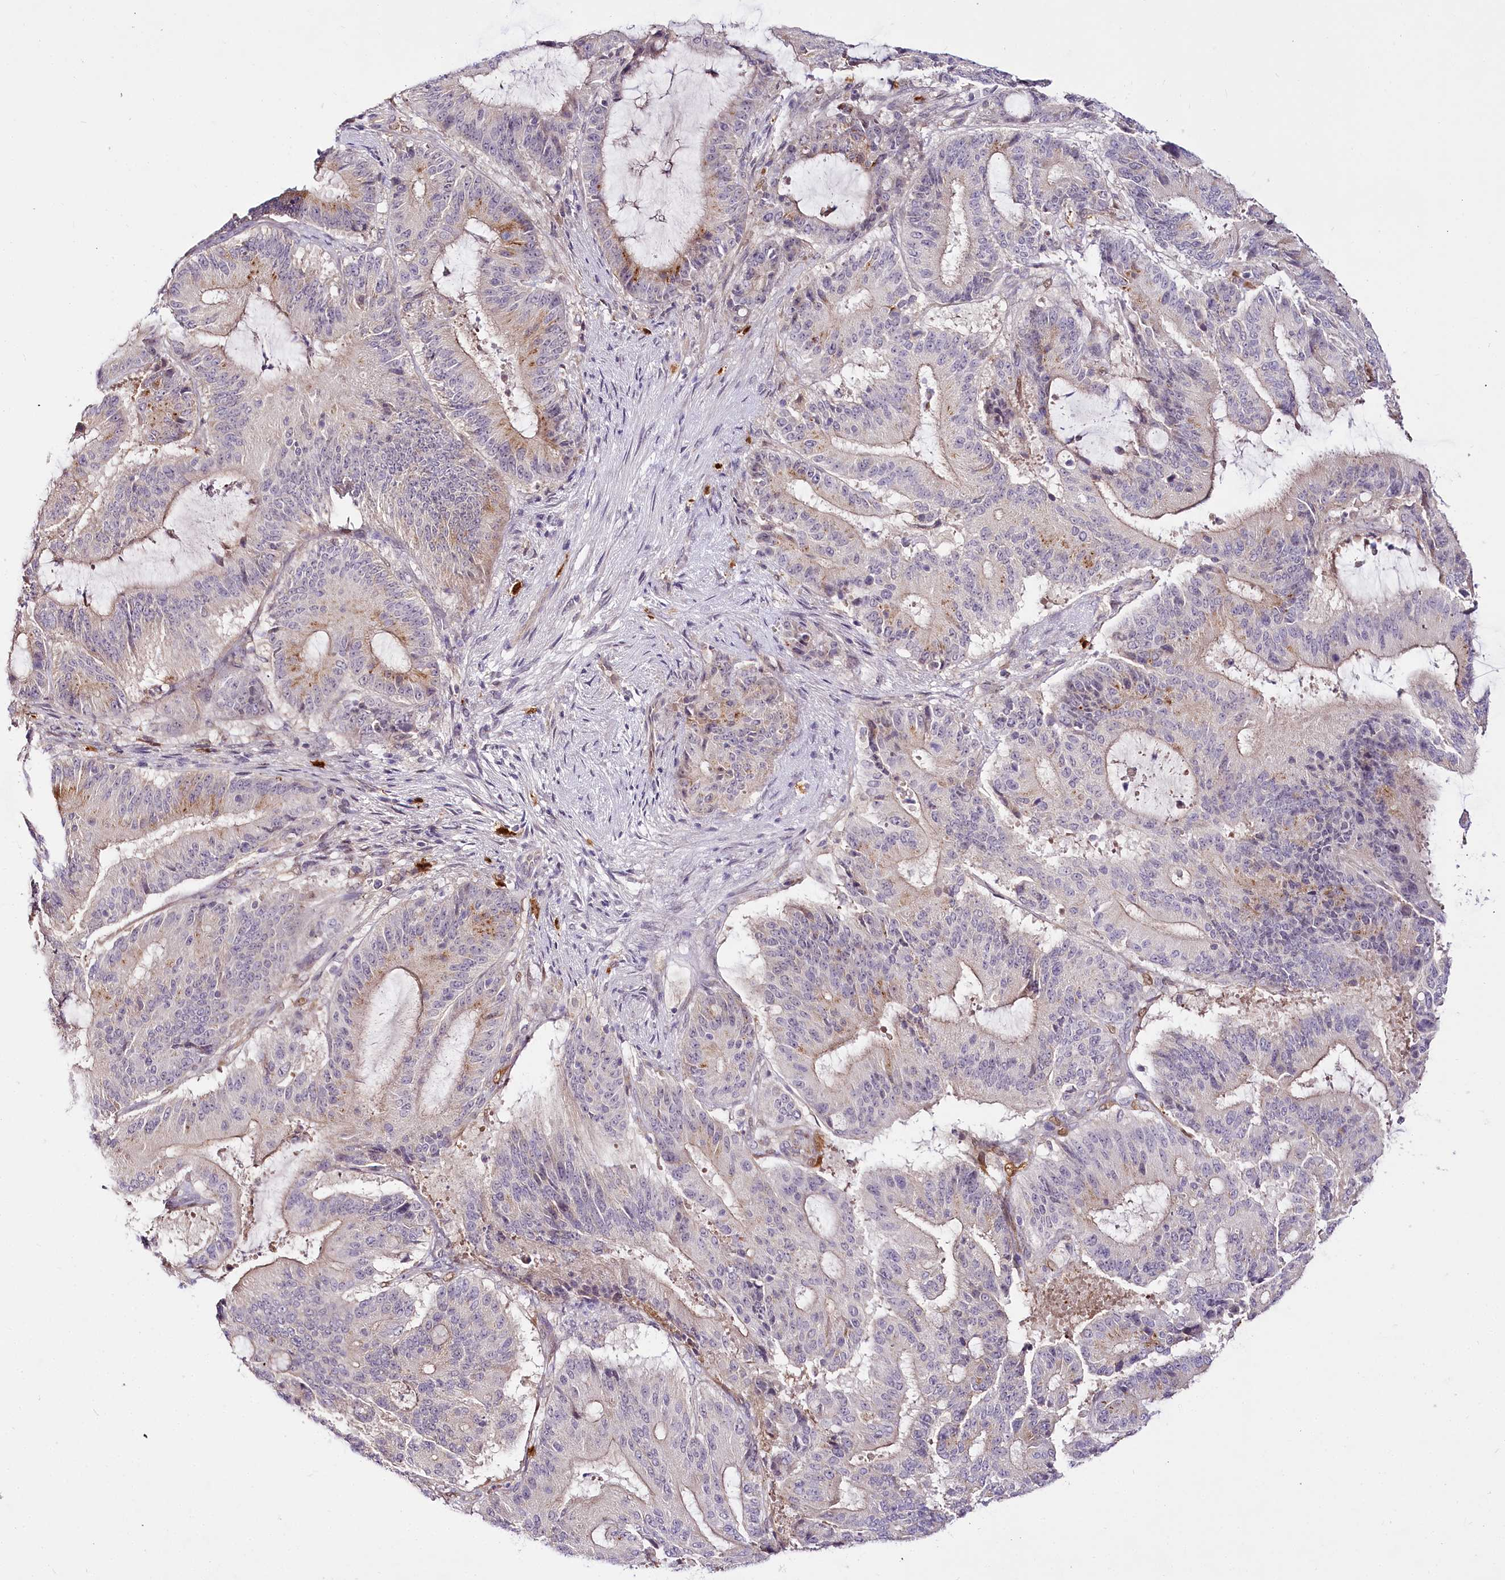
{"staining": {"intensity": "moderate", "quantity": "<25%", "location": "cytoplasmic/membranous"}, "tissue": "liver cancer", "cell_type": "Tumor cells", "image_type": "cancer", "snomed": [{"axis": "morphology", "description": "Normal tissue, NOS"}, {"axis": "morphology", "description": "Cholangiocarcinoma"}, {"axis": "topography", "description": "Liver"}, {"axis": "topography", "description": "Peripheral nerve tissue"}], "caption": "Liver cancer (cholangiocarcinoma) stained with DAB (3,3'-diaminobenzidine) immunohistochemistry (IHC) displays low levels of moderate cytoplasmic/membranous expression in approximately <25% of tumor cells. (brown staining indicates protein expression, while blue staining denotes nuclei).", "gene": "VWA5A", "patient": {"sex": "female", "age": 73}}